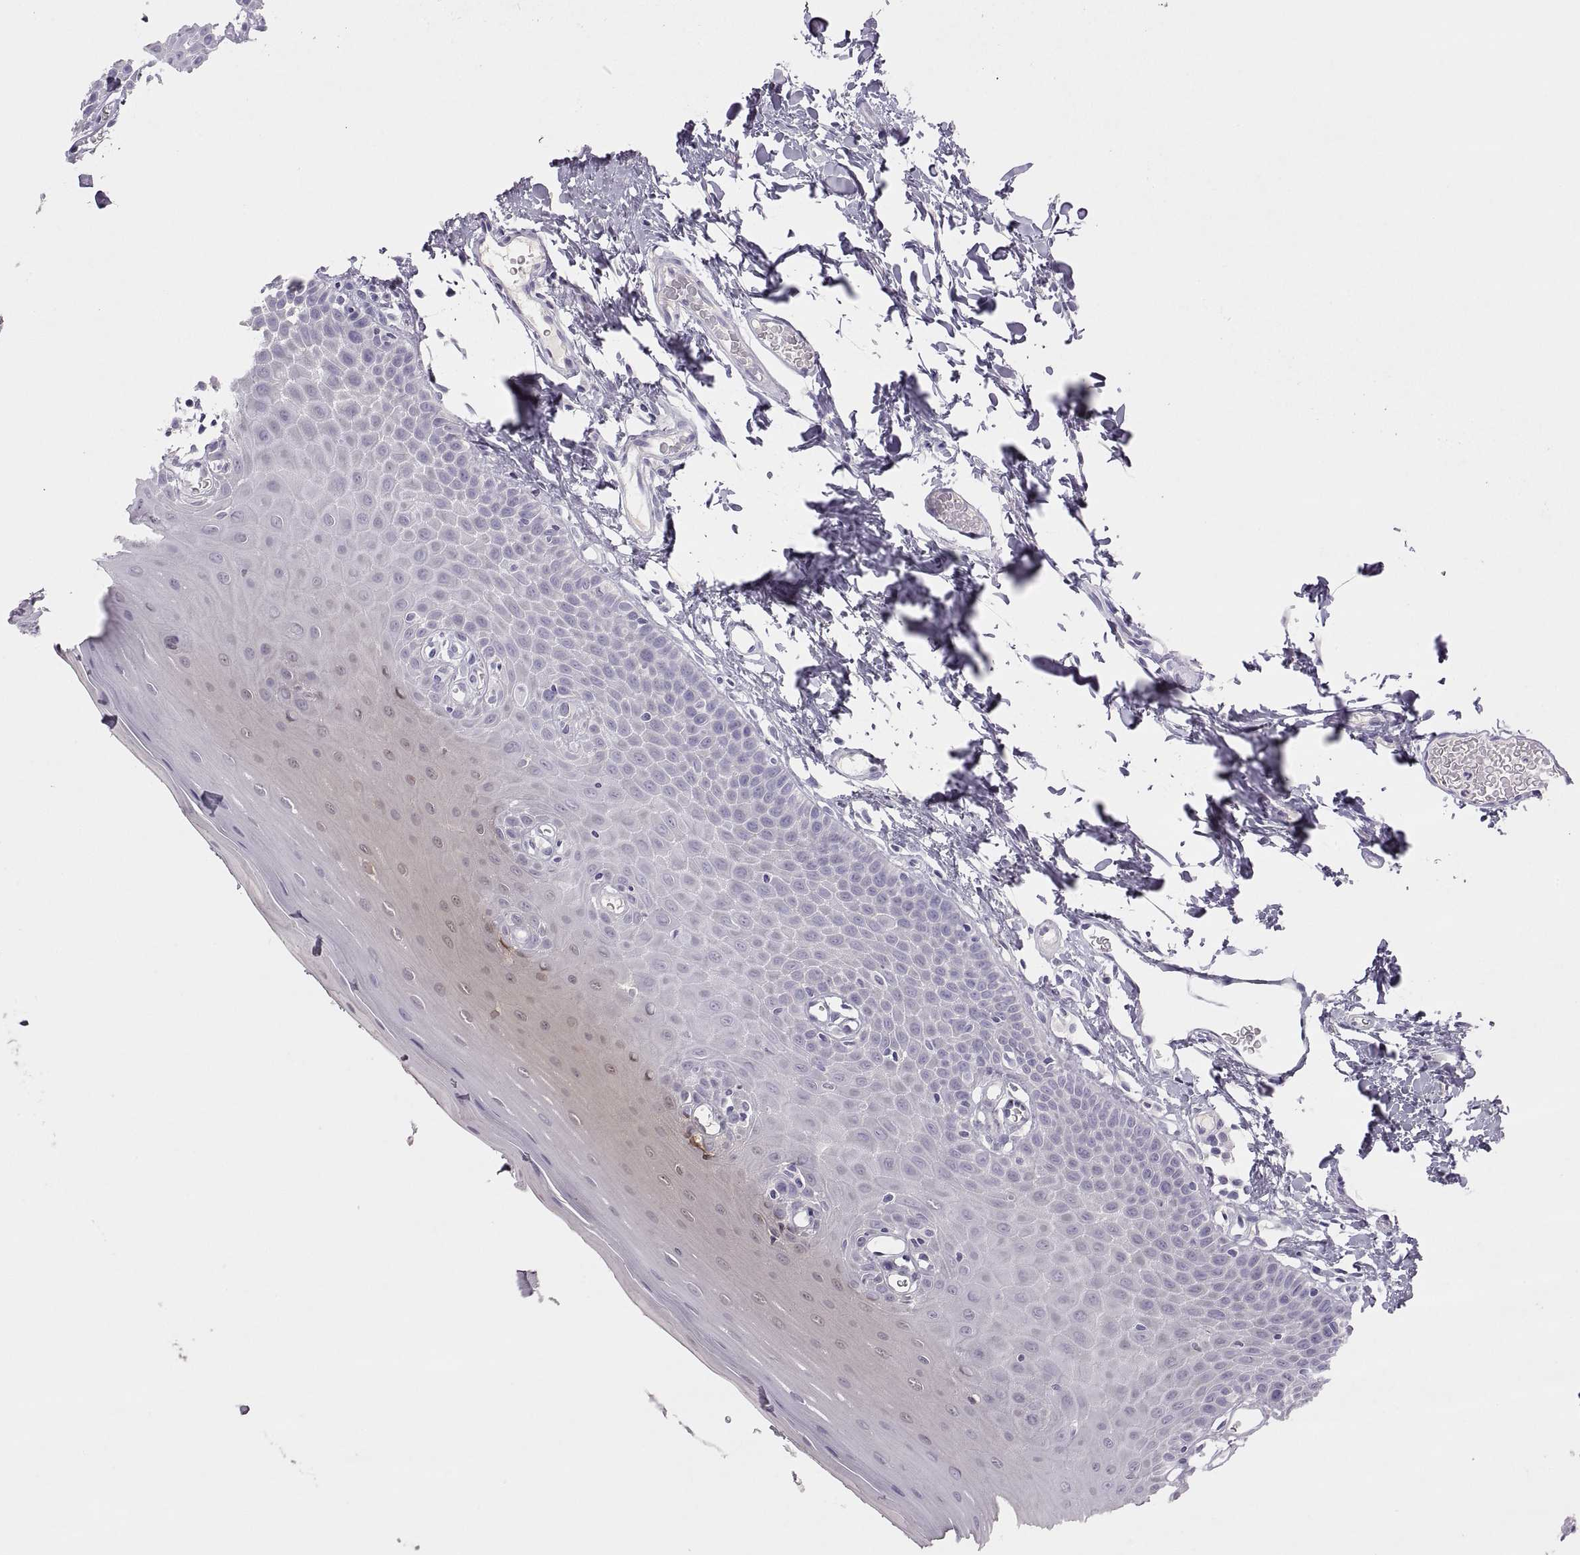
{"staining": {"intensity": "negative", "quantity": "none", "location": "none"}, "tissue": "oral mucosa", "cell_type": "Squamous epithelial cells", "image_type": "normal", "snomed": [{"axis": "morphology", "description": "Normal tissue, NOS"}, {"axis": "topography", "description": "Oral tissue"}], "caption": "The micrograph demonstrates no significant positivity in squamous epithelial cells of oral mucosa. (DAB IHC with hematoxylin counter stain).", "gene": "TBX19", "patient": {"sex": "male", "age": 81}}